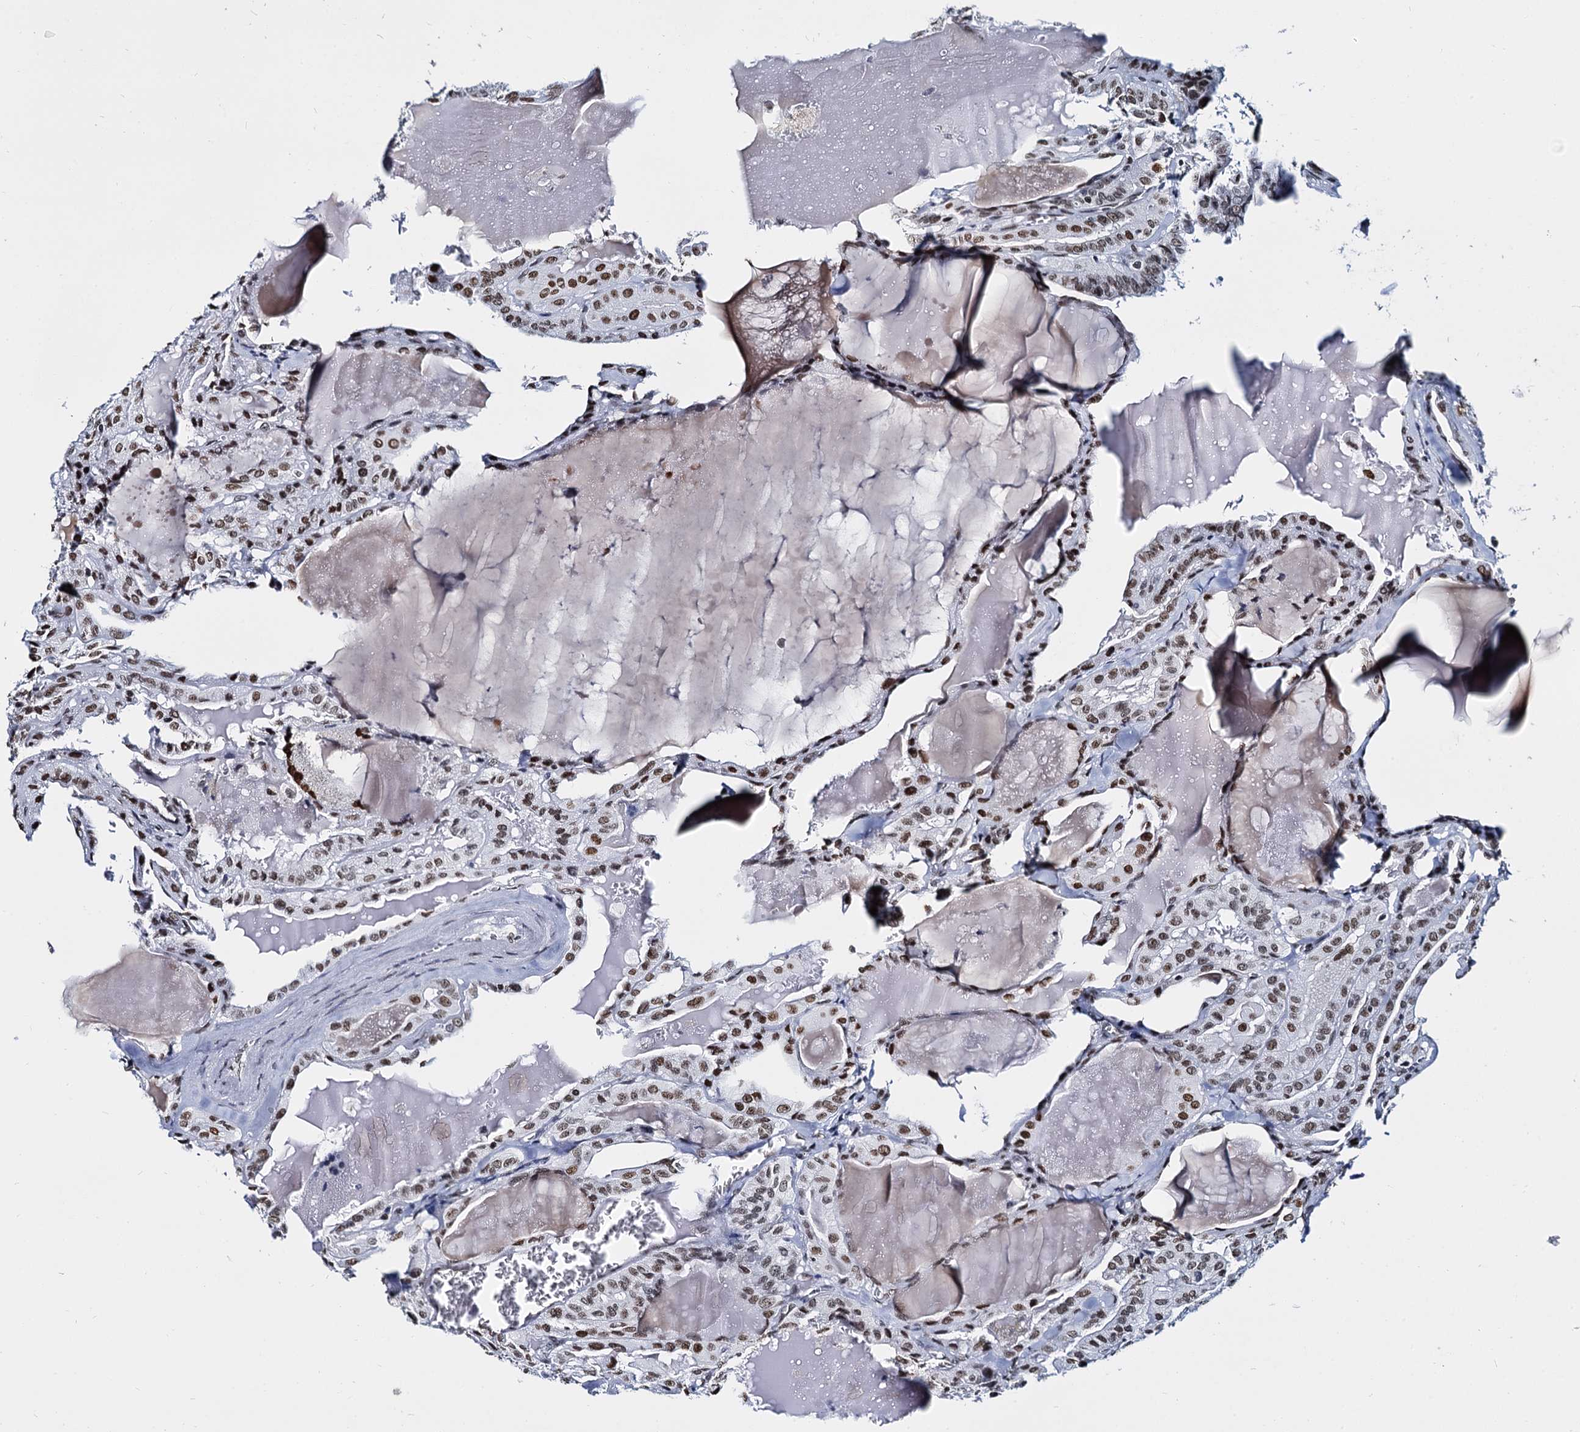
{"staining": {"intensity": "moderate", "quantity": ">75%", "location": "nuclear"}, "tissue": "thyroid cancer", "cell_type": "Tumor cells", "image_type": "cancer", "snomed": [{"axis": "morphology", "description": "Papillary adenocarcinoma, NOS"}, {"axis": "topography", "description": "Thyroid gland"}], "caption": "The image demonstrates immunohistochemical staining of papillary adenocarcinoma (thyroid). There is moderate nuclear positivity is identified in approximately >75% of tumor cells. Nuclei are stained in blue.", "gene": "CMAS", "patient": {"sex": "male", "age": 52}}